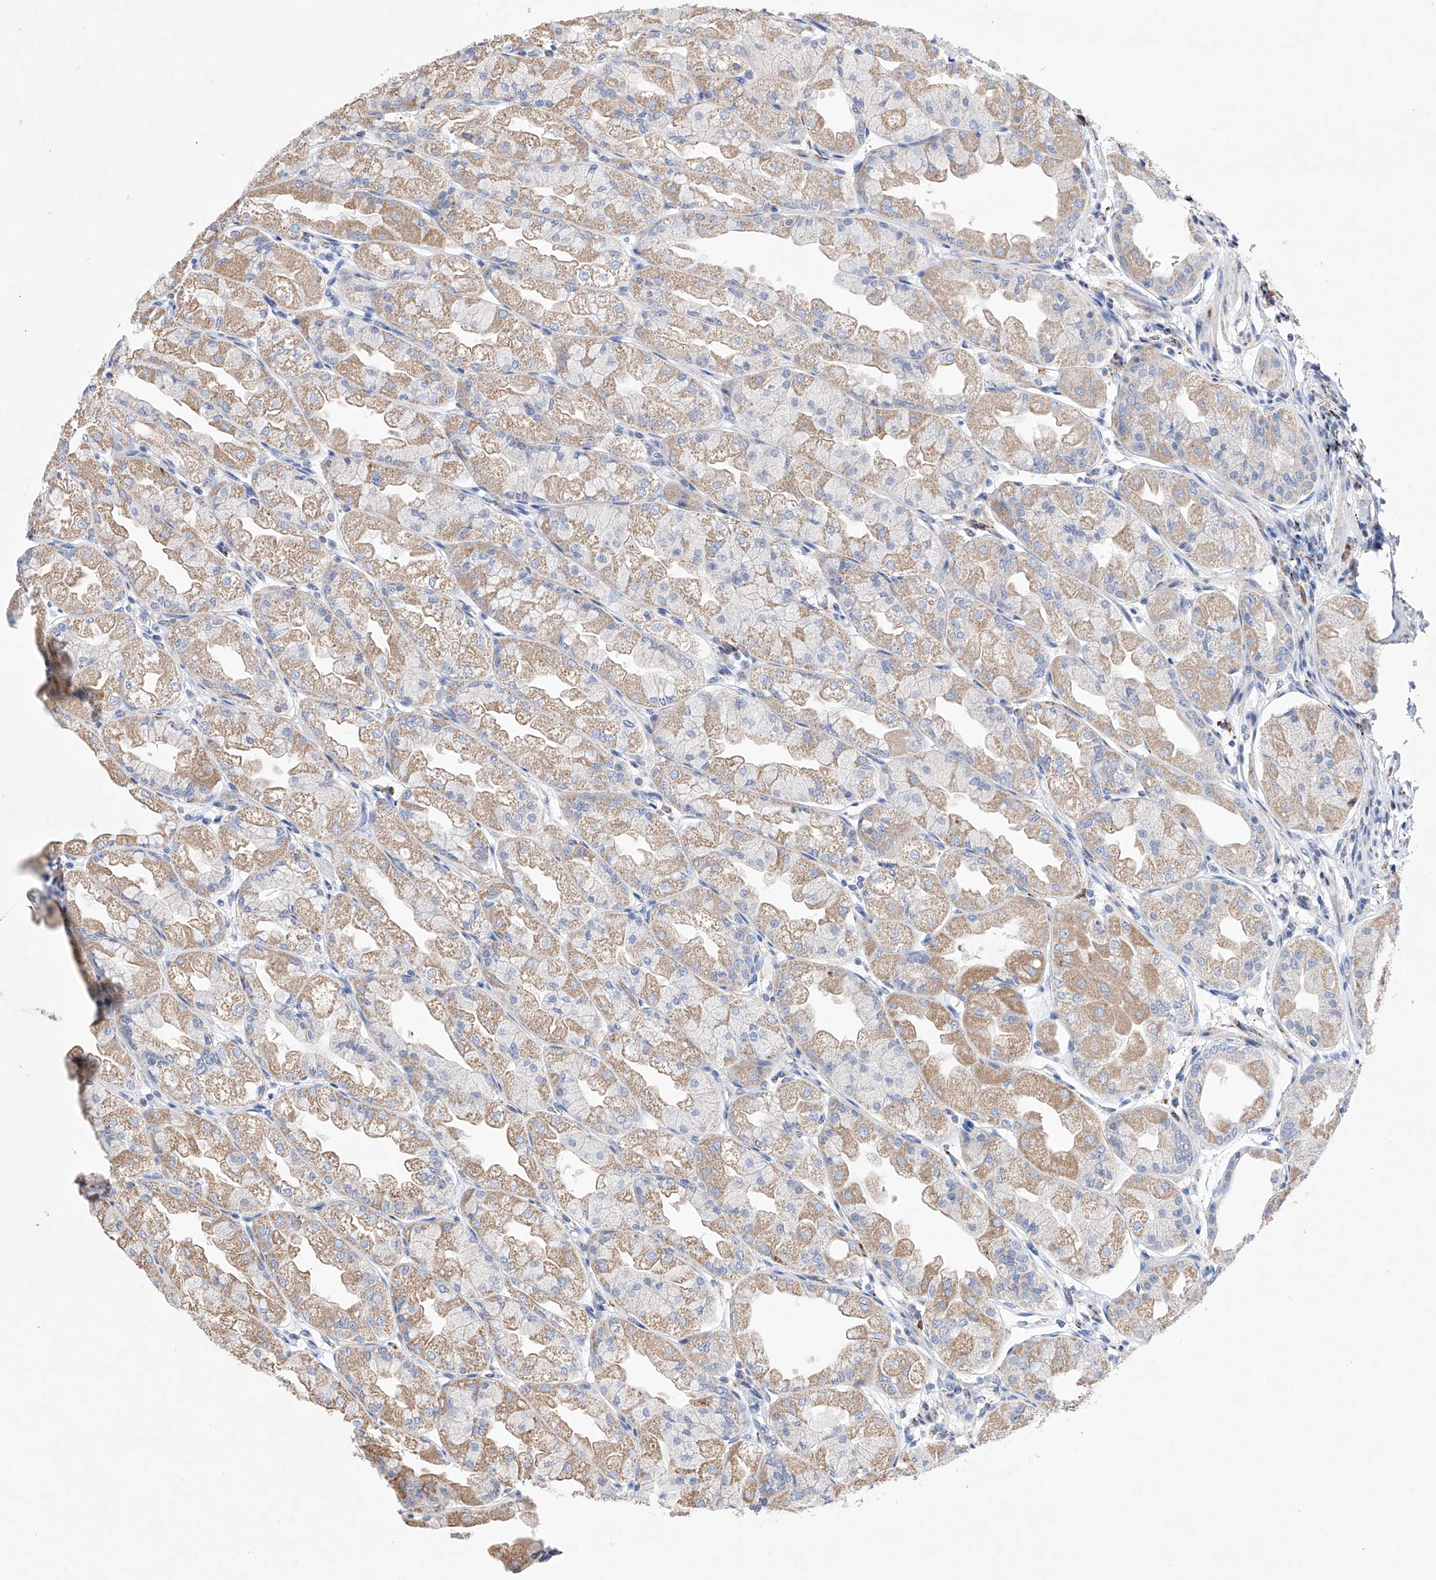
{"staining": {"intensity": "weak", "quantity": ">75%", "location": "cytoplasmic/membranous"}, "tissue": "stomach", "cell_type": "Glandular cells", "image_type": "normal", "snomed": [{"axis": "morphology", "description": "Normal tissue, NOS"}, {"axis": "topography", "description": "Stomach, upper"}], "caption": "Immunohistochemistry micrograph of benign human stomach stained for a protein (brown), which demonstrates low levels of weak cytoplasmic/membranous expression in approximately >75% of glandular cells.", "gene": "NRROS", "patient": {"sex": "male", "age": 47}}